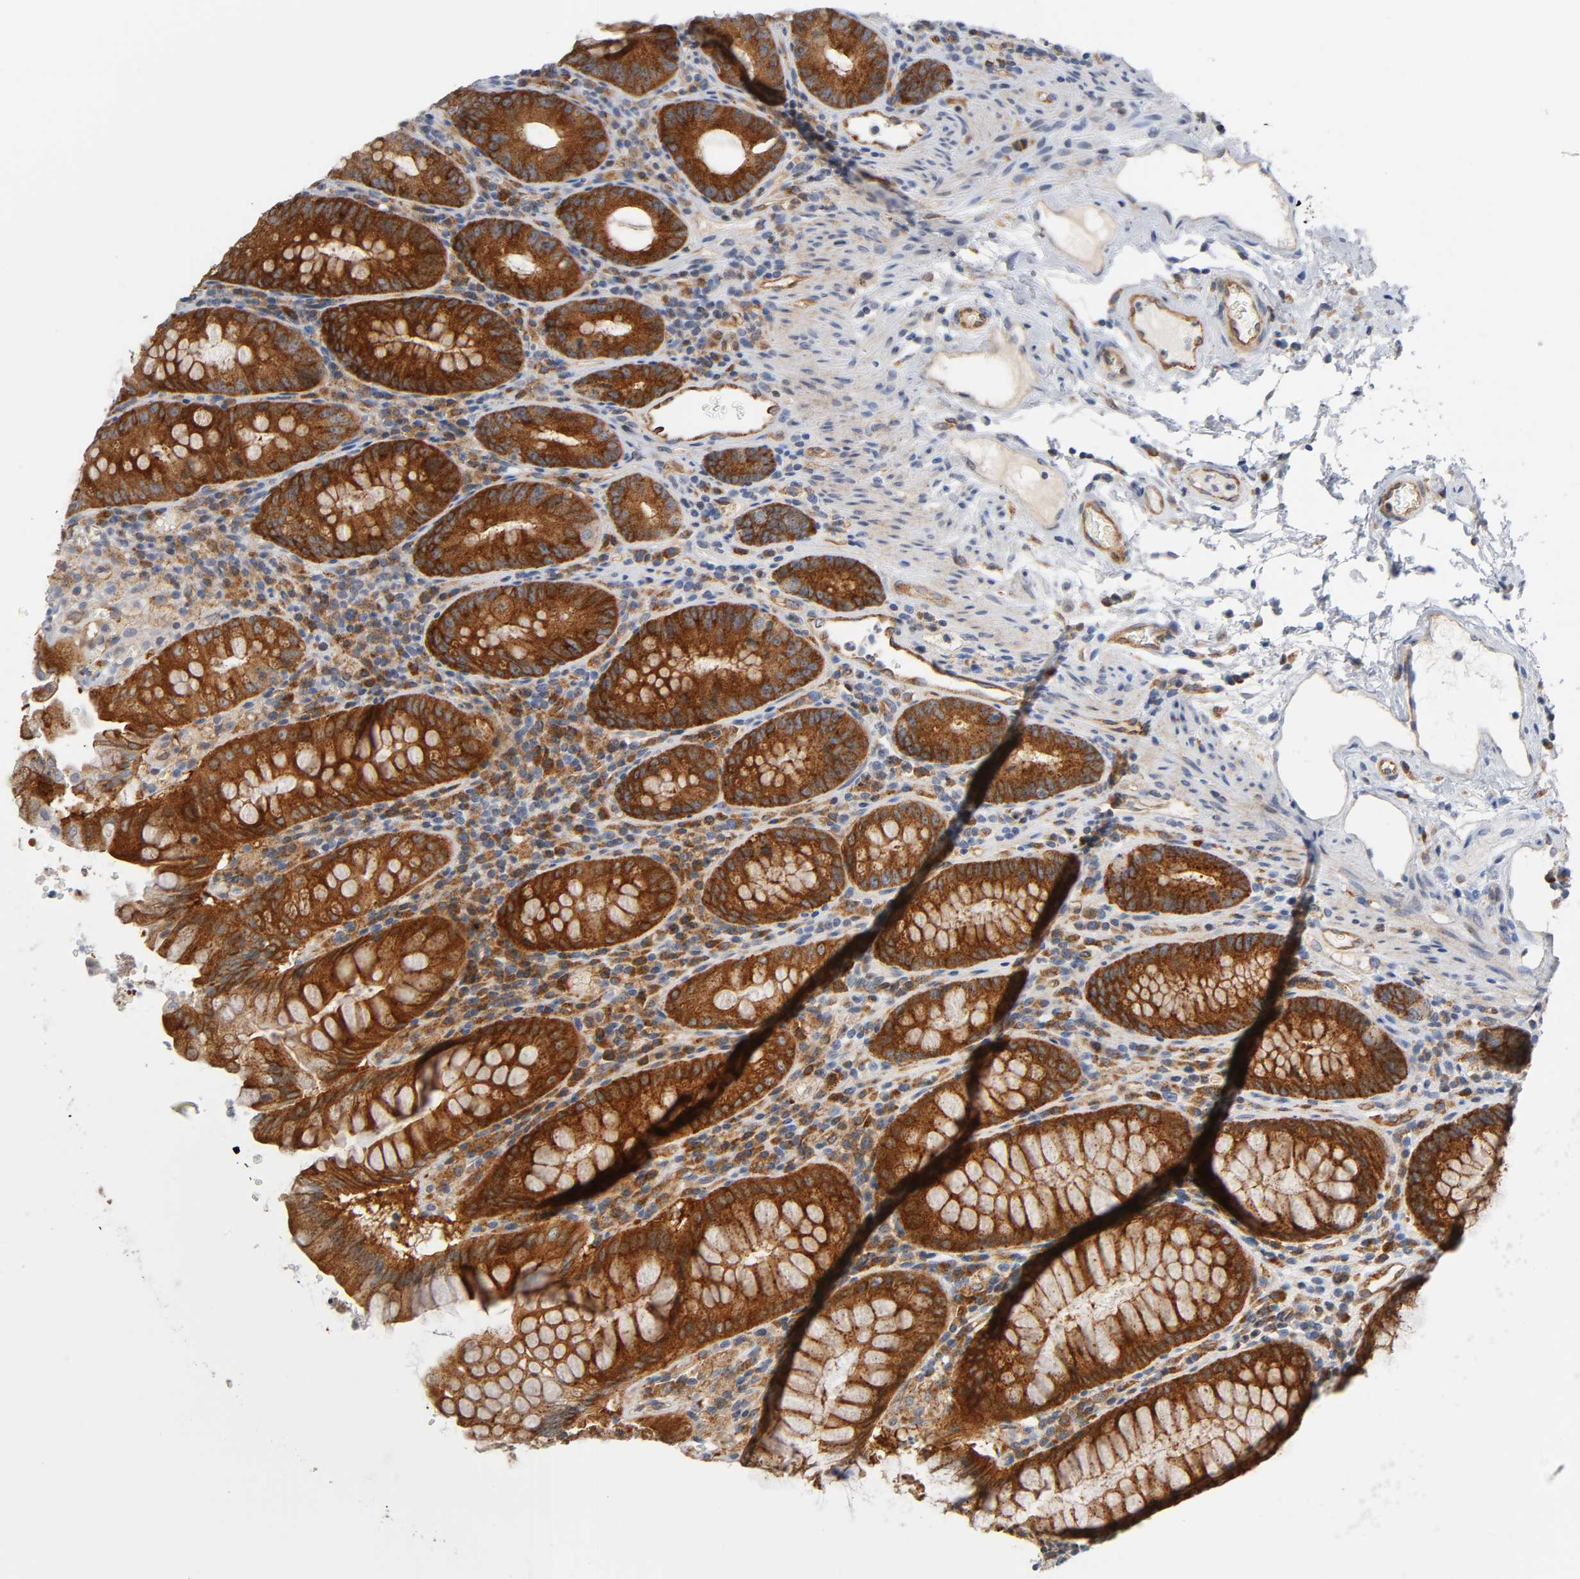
{"staining": {"intensity": "moderate", "quantity": ">75%", "location": "cytoplasmic/membranous"}, "tissue": "colon", "cell_type": "Endothelial cells", "image_type": "normal", "snomed": [{"axis": "morphology", "description": "Normal tissue, NOS"}, {"axis": "topography", "description": "Colon"}], "caption": "Protein expression analysis of unremarkable human colon reveals moderate cytoplasmic/membranous positivity in about >75% of endothelial cells. (DAB IHC with brightfield microscopy, high magnification).", "gene": "CD2AP", "patient": {"sex": "female", "age": 46}}